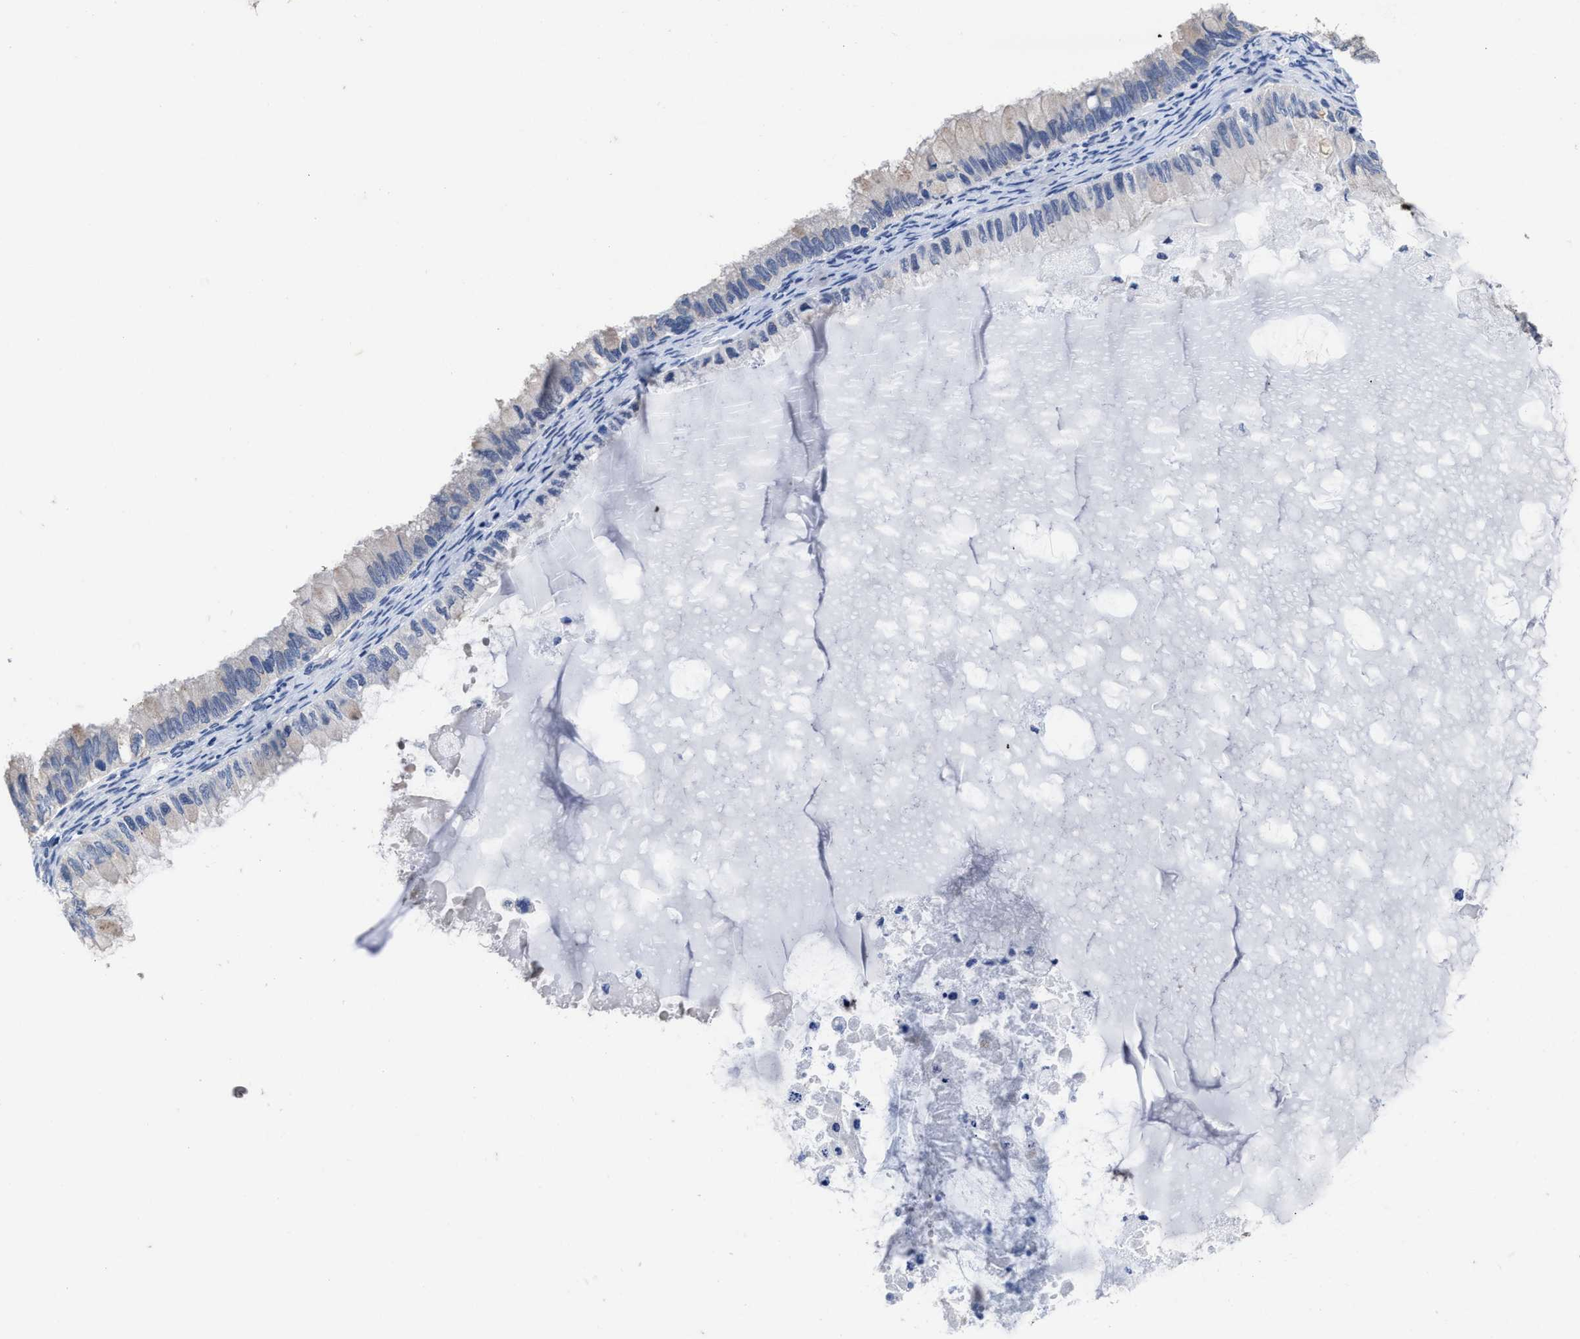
{"staining": {"intensity": "negative", "quantity": "none", "location": "none"}, "tissue": "ovarian cancer", "cell_type": "Tumor cells", "image_type": "cancer", "snomed": [{"axis": "morphology", "description": "Cystadenocarcinoma, mucinous, NOS"}, {"axis": "topography", "description": "Ovary"}], "caption": "Immunohistochemistry (IHC) photomicrograph of human ovarian cancer (mucinous cystadenocarcinoma) stained for a protein (brown), which exhibits no positivity in tumor cells.", "gene": "HOOK1", "patient": {"sex": "female", "age": 80}}